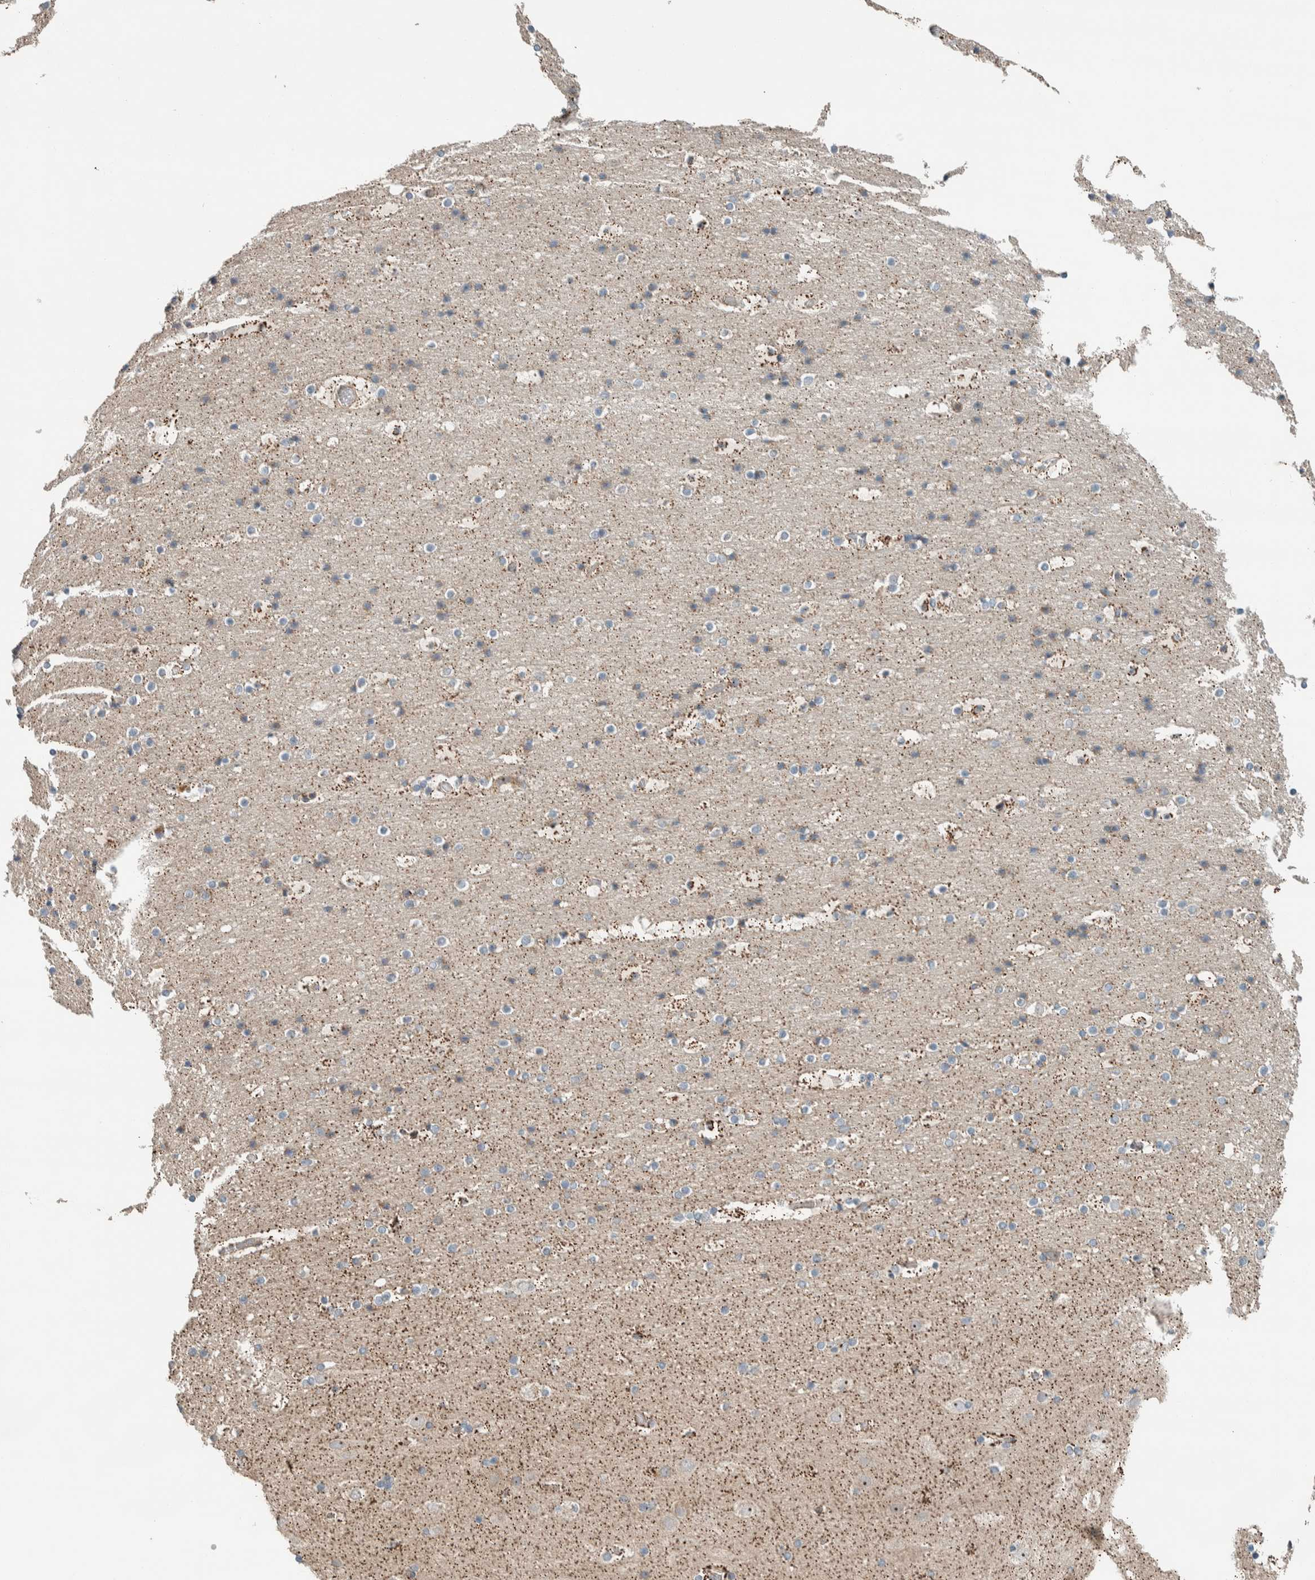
{"staining": {"intensity": "moderate", "quantity": "25%-75%", "location": "cytoplasmic/membranous"}, "tissue": "cerebral cortex", "cell_type": "Endothelial cells", "image_type": "normal", "snomed": [{"axis": "morphology", "description": "Normal tissue, NOS"}, {"axis": "topography", "description": "Cerebral cortex"}], "caption": "Immunohistochemical staining of unremarkable human cerebral cortex displays 25%-75% levels of moderate cytoplasmic/membranous protein positivity in about 25%-75% of endothelial cells.", "gene": "SLFN12L", "patient": {"sex": "male", "age": 57}}